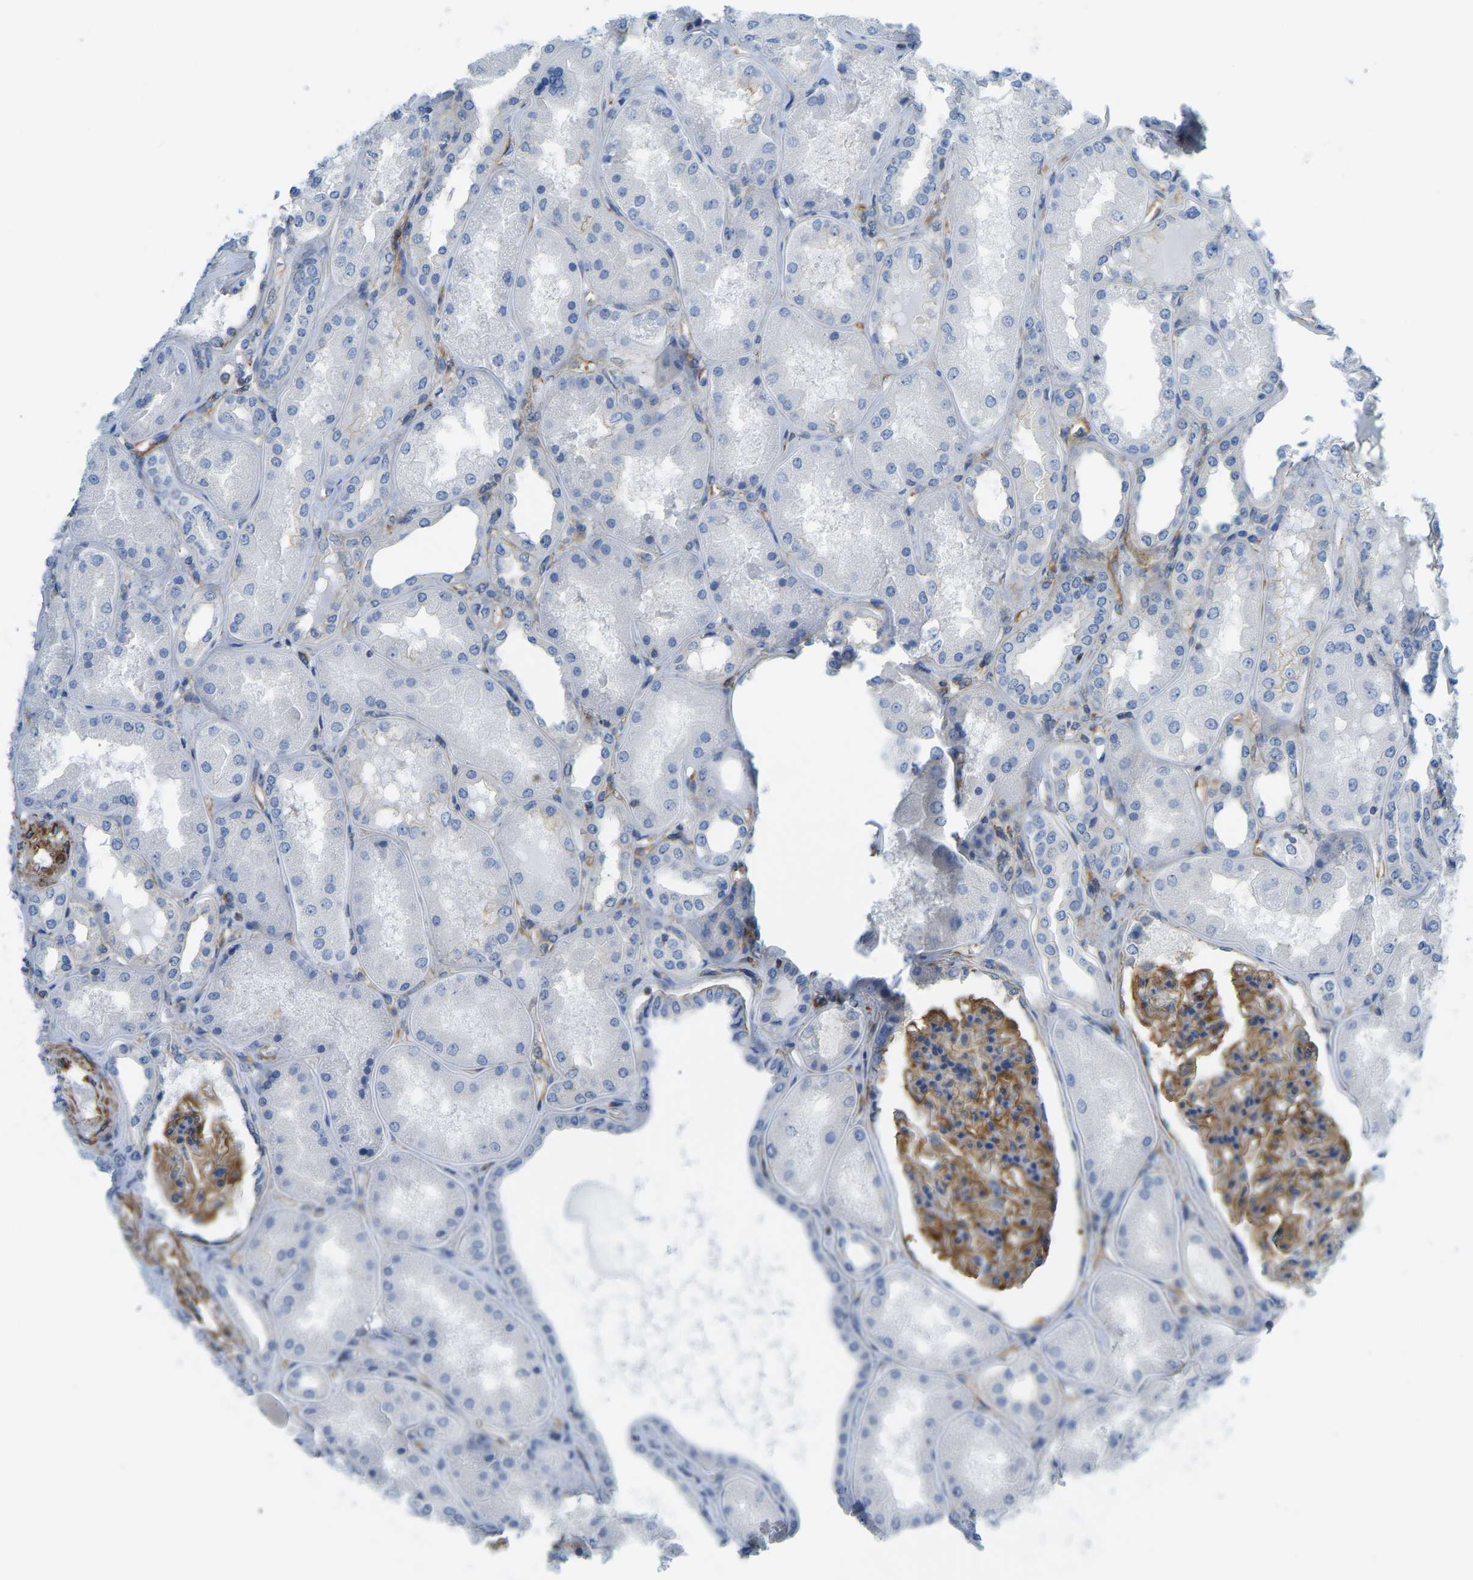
{"staining": {"intensity": "strong", "quantity": ">75%", "location": "cytoplasmic/membranous"}, "tissue": "kidney", "cell_type": "Cells in glomeruli", "image_type": "normal", "snomed": [{"axis": "morphology", "description": "Normal tissue, NOS"}, {"axis": "topography", "description": "Kidney"}], "caption": "The immunohistochemical stain labels strong cytoplasmic/membranous staining in cells in glomeruli of normal kidney.", "gene": "MYL3", "patient": {"sex": "female", "age": 56}}